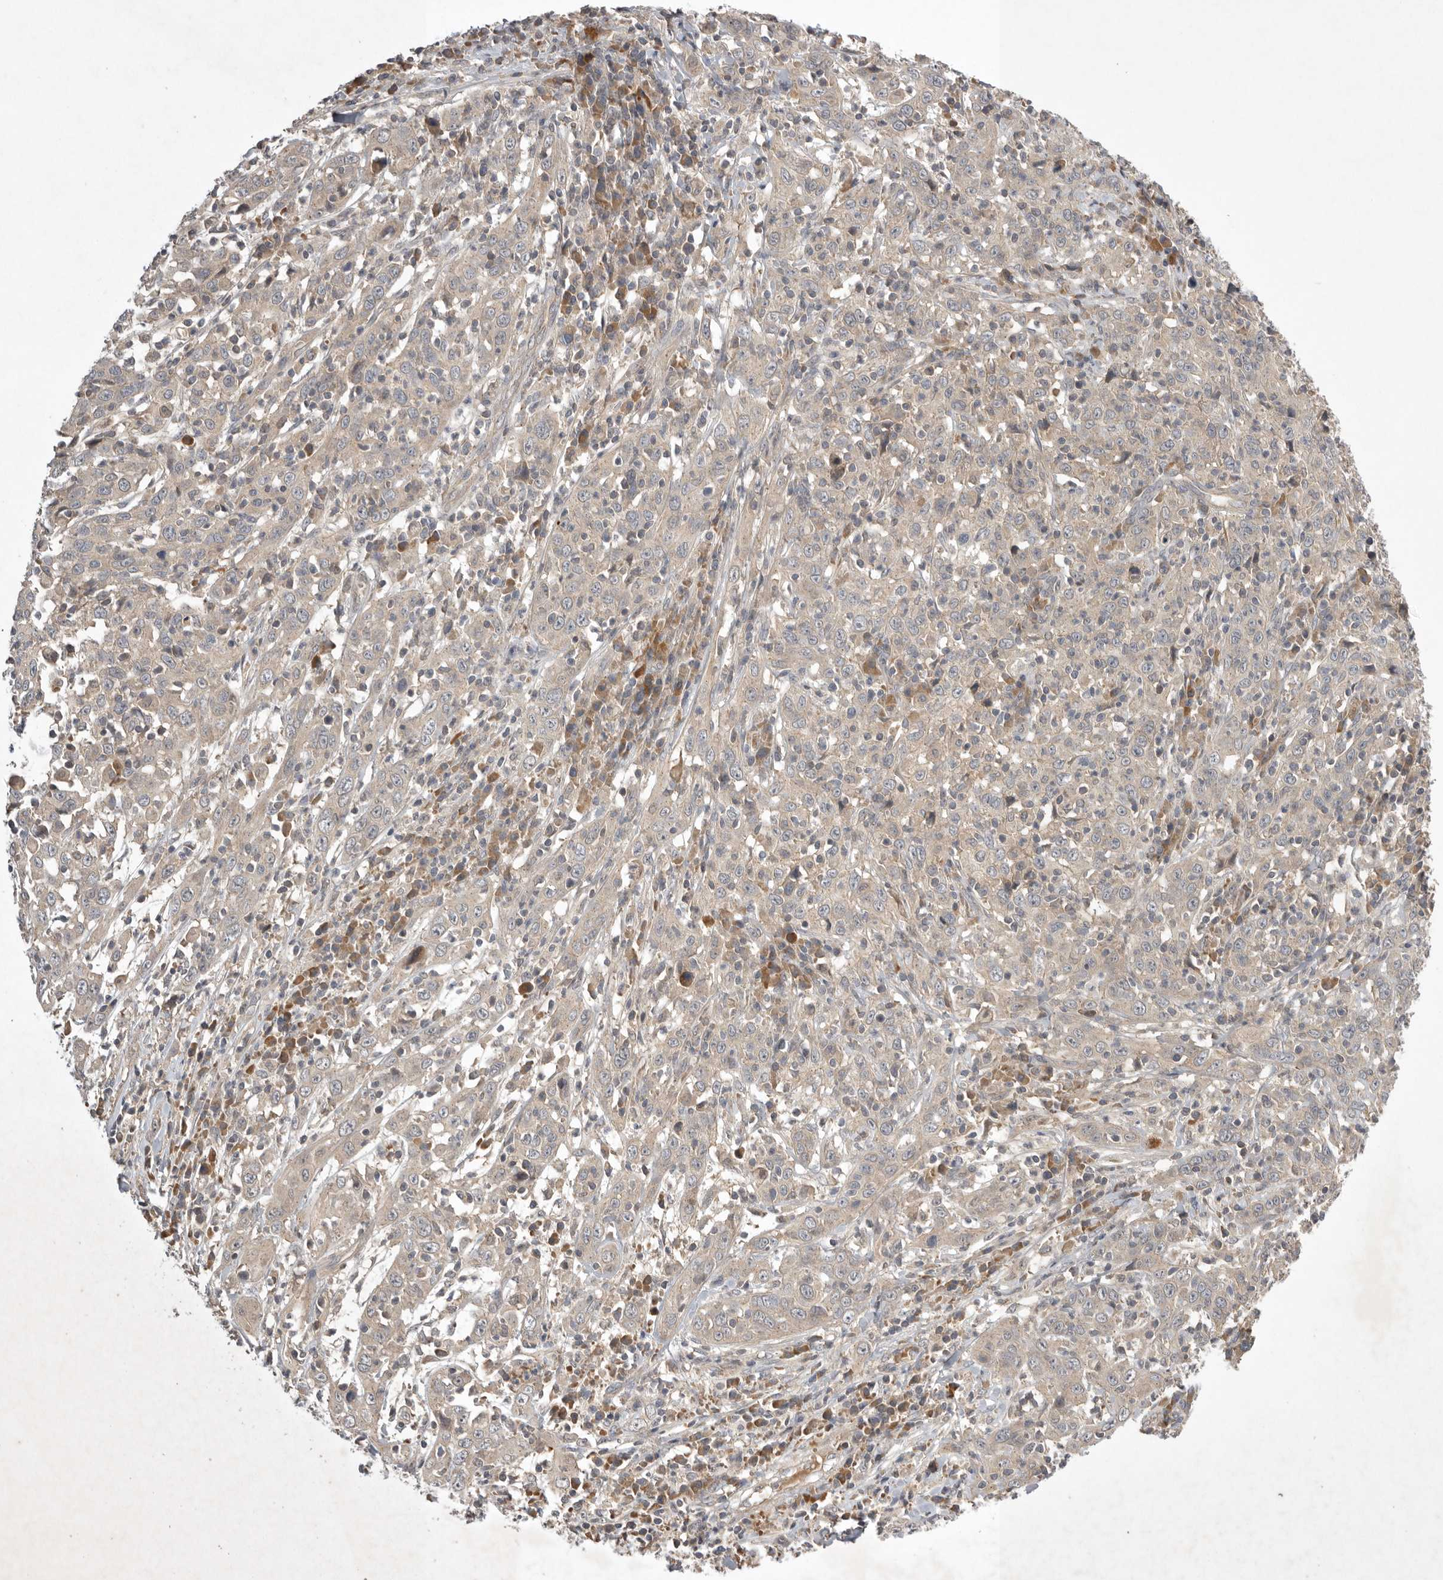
{"staining": {"intensity": "negative", "quantity": "none", "location": "none"}, "tissue": "cervical cancer", "cell_type": "Tumor cells", "image_type": "cancer", "snomed": [{"axis": "morphology", "description": "Squamous cell carcinoma, NOS"}, {"axis": "topography", "description": "Cervix"}], "caption": "DAB immunohistochemical staining of human squamous cell carcinoma (cervical) demonstrates no significant staining in tumor cells.", "gene": "NRCAM", "patient": {"sex": "female", "age": 46}}